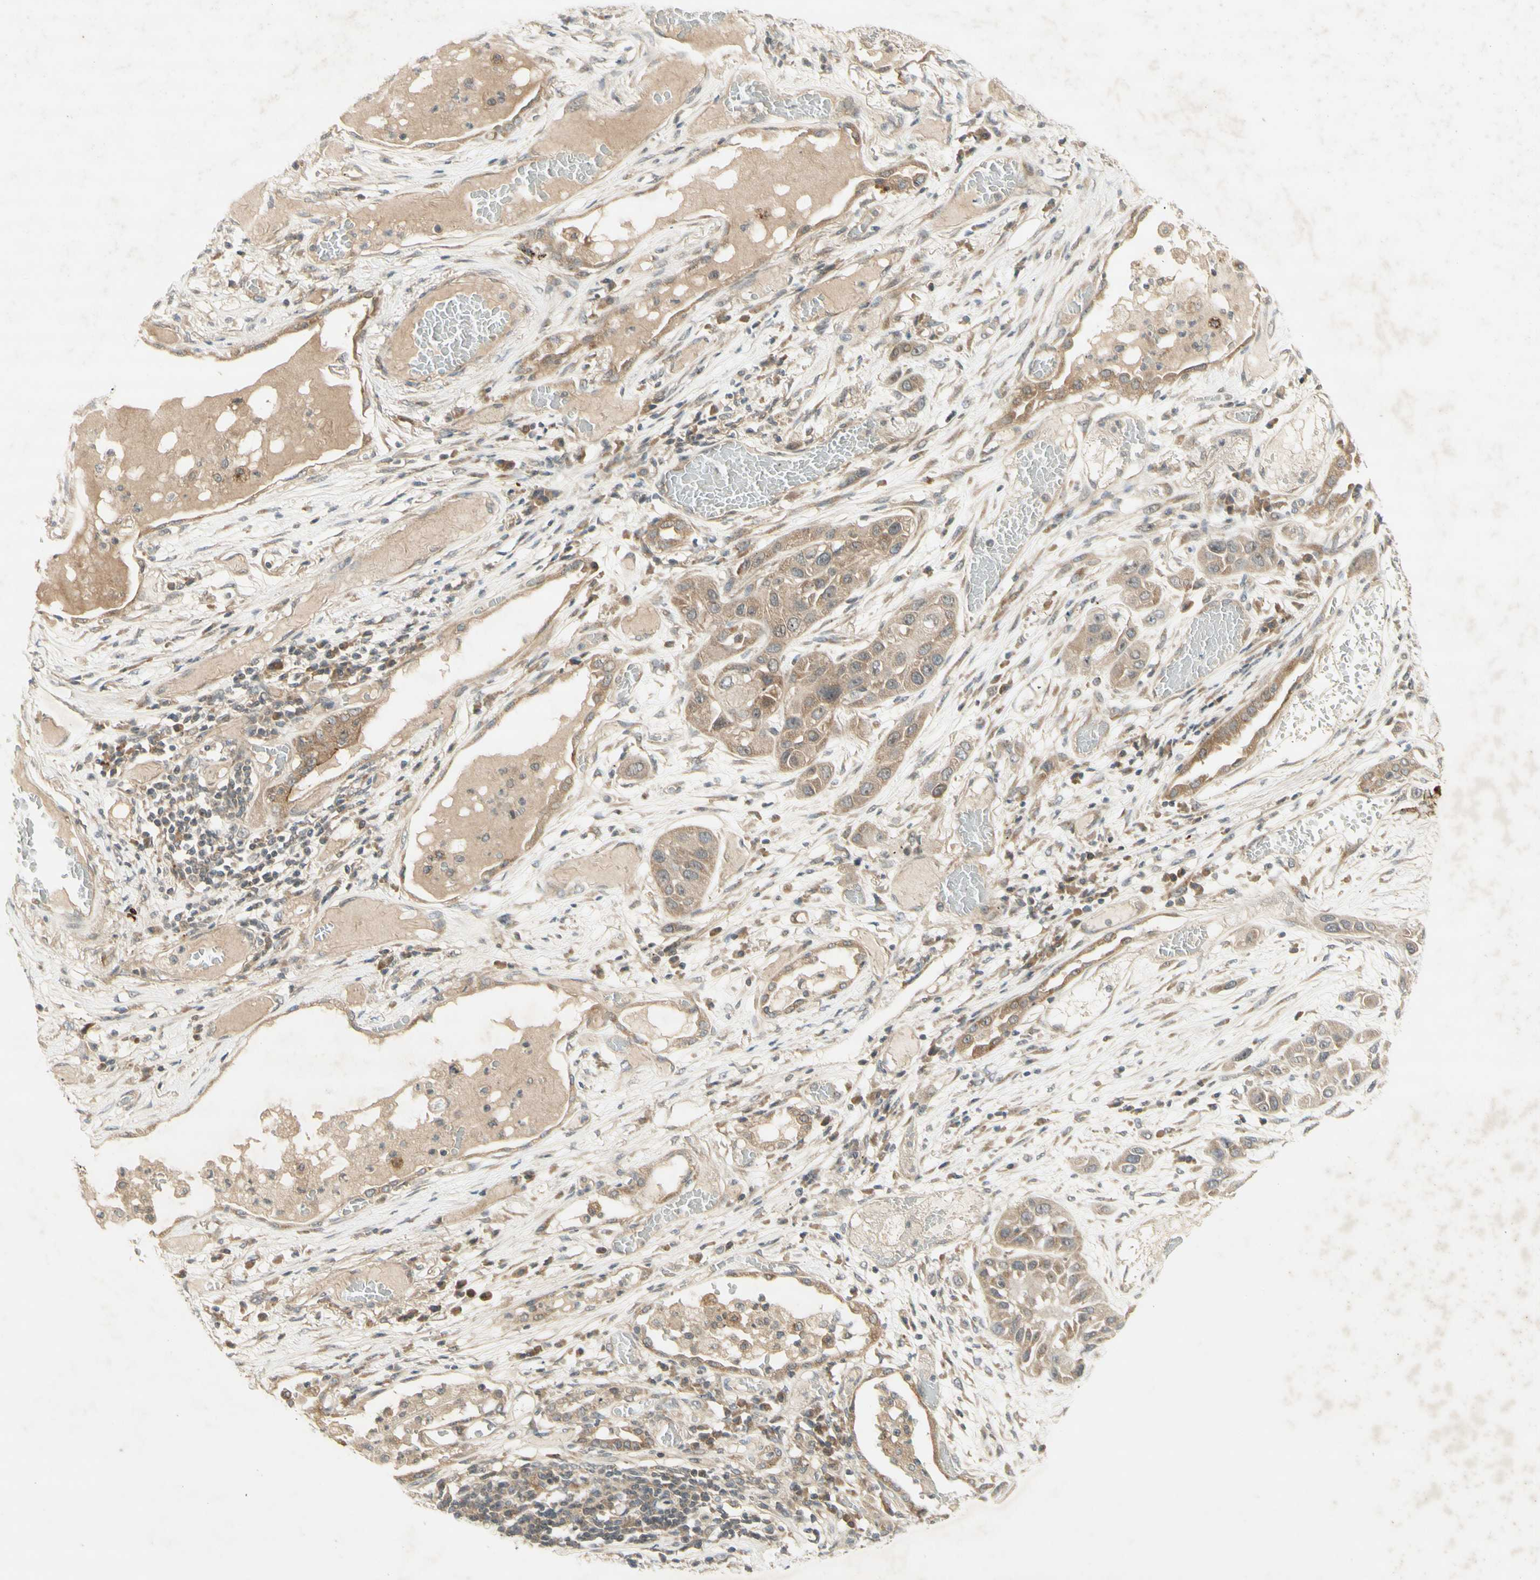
{"staining": {"intensity": "moderate", "quantity": "25%-75%", "location": "cytoplasmic/membranous"}, "tissue": "lung cancer", "cell_type": "Tumor cells", "image_type": "cancer", "snomed": [{"axis": "morphology", "description": "Squamous cell carcinoma, NOS"}, {"axis": "topography", "description": "Lung"}], "caption": "Immunohistochemistry of human lung cancer reveals medium levels of moderate cytoplasmic/membranous expression in approximately 25%-75% of tumor cells.", "gene": "ETF1", "patient": {"sex": "male", "age": 71}}